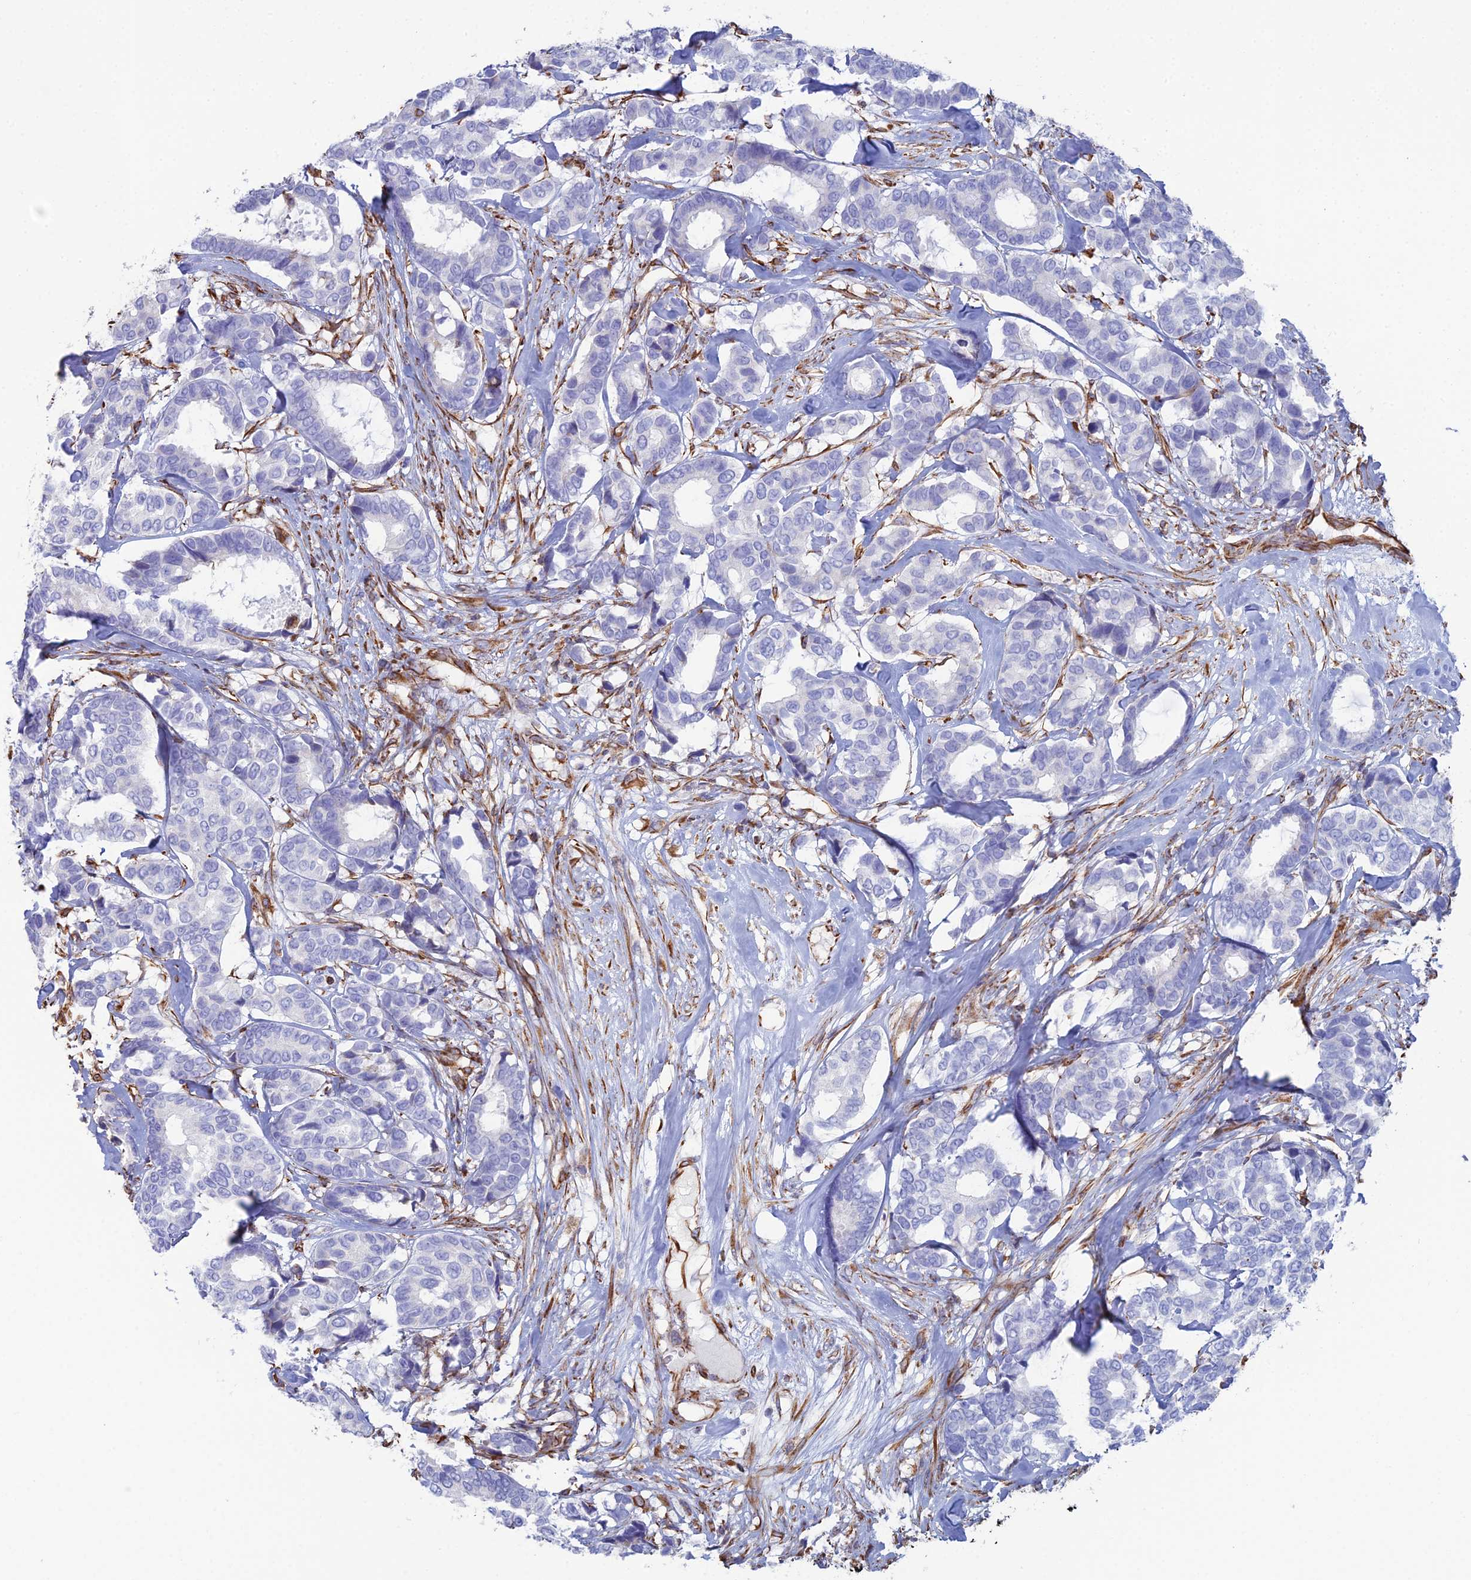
{"staining": {"intensity": "negative", "quantity": "none", "location": "none"}, "tissue": "breast cancer", "cell_type": "Tumor cells", "image_type": "cancer", "snomed": [{"axis": "morphology", "description": "Duct carcinoma"}, {"axis": "topography", "description": "Breast"}], "caption": "A photomicrograph of breast cancer stained for a protein shows no brown staining in tumor cells.", "gene": "CLVS2", "patient": {"sex": "female", "age": 87}}